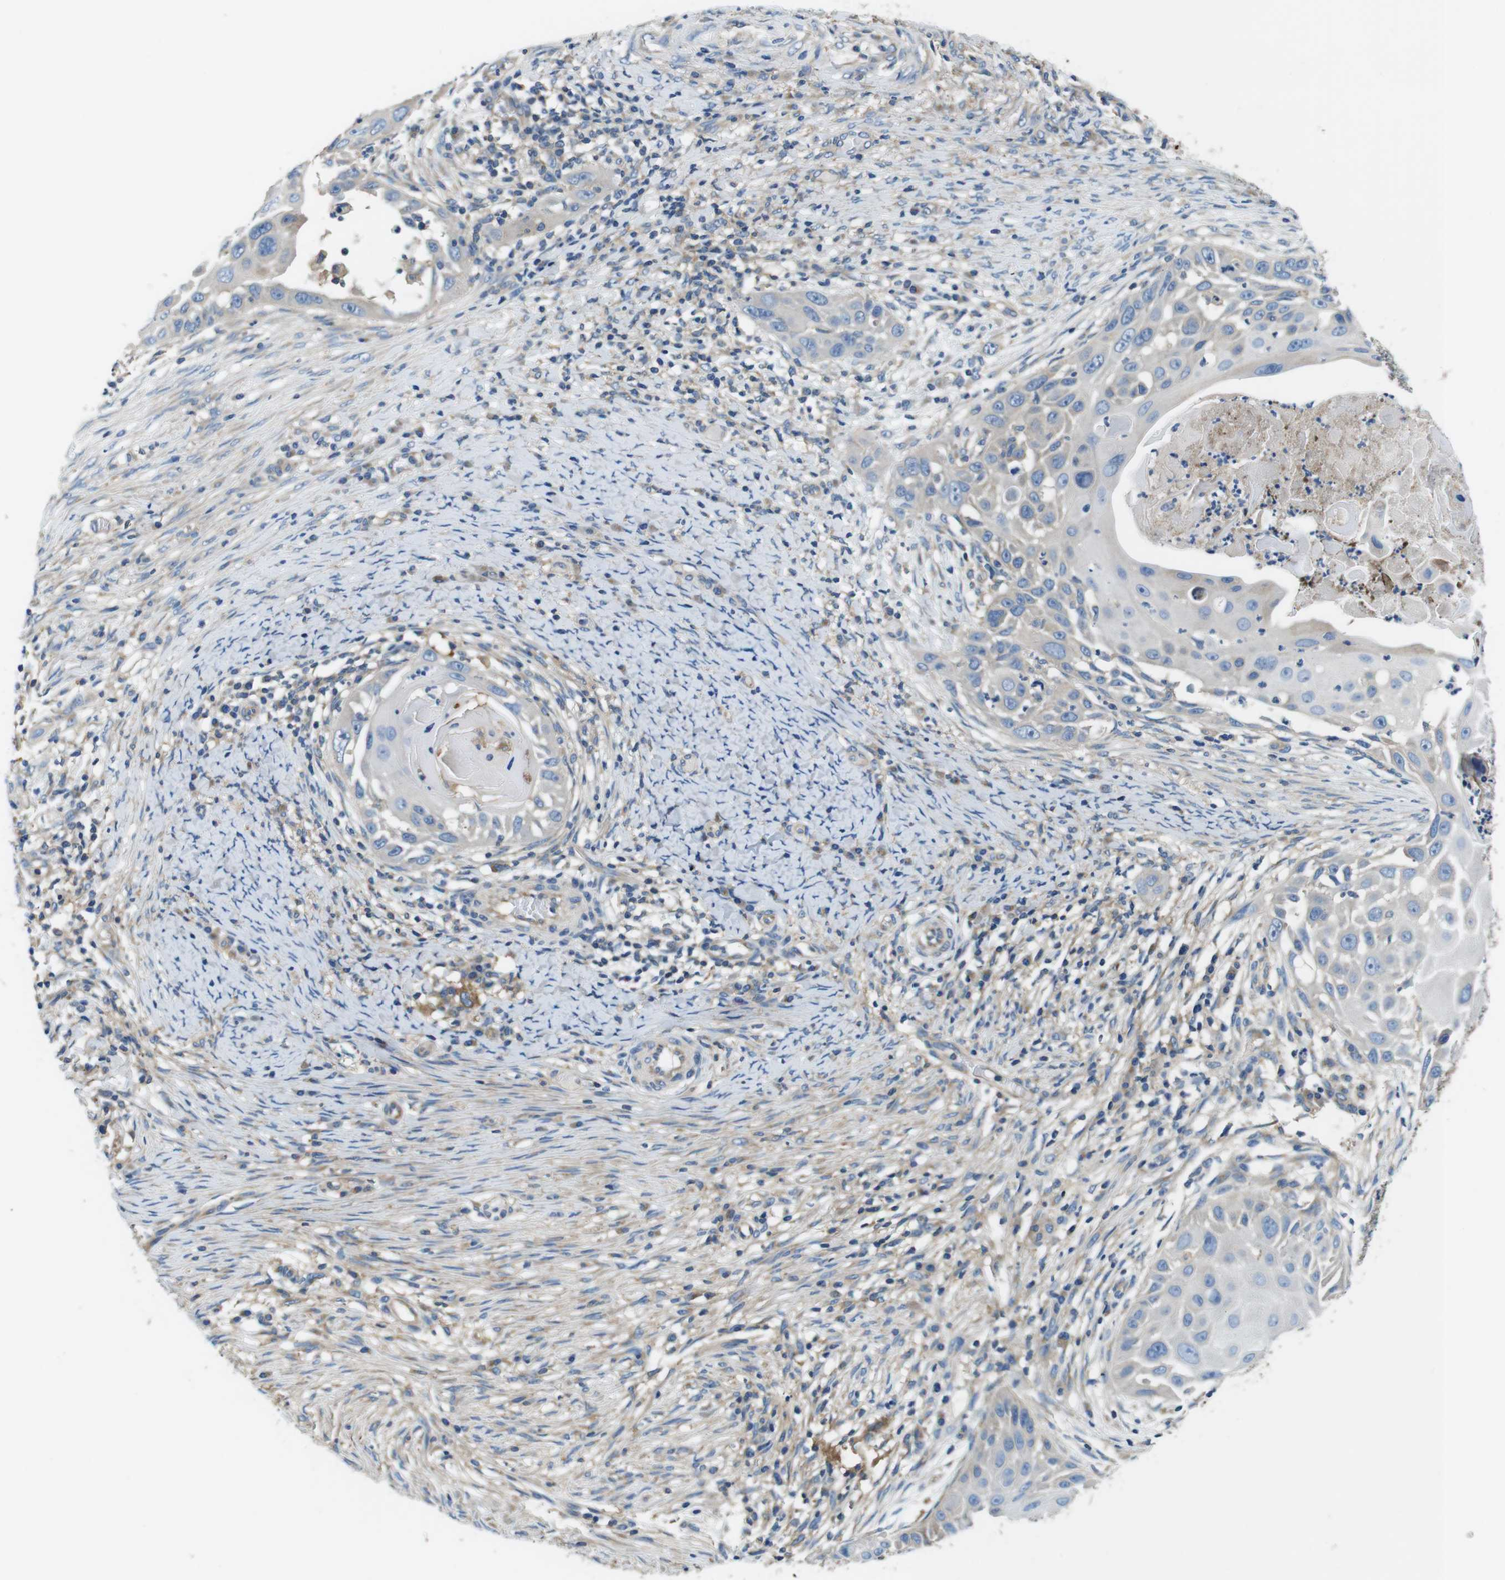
{"staining": {"intensity": "weak", "quantity": "<25%", "location": "cytoplasmic/membranous"}, "tissue": "skin cancer", "cell_type": "Tumor cells", "image_type": "cancer", "snomed": [{"axis": "morphology", "description": "Squamous cell carcinoma, NOS"}, {"axis": "topography", "description": "Skin"}], "caption": "The image reveals no staining of tumor cells in skin cancer (squamous cell carcinoma). Brightfield microscopy of immunohistochemistry (IHC) stained with DAB (brown) and hematoxylin (blue), captured at high magnification.", "gene": "DENND4C", "patient": {"sex": "female", "age": 44}}